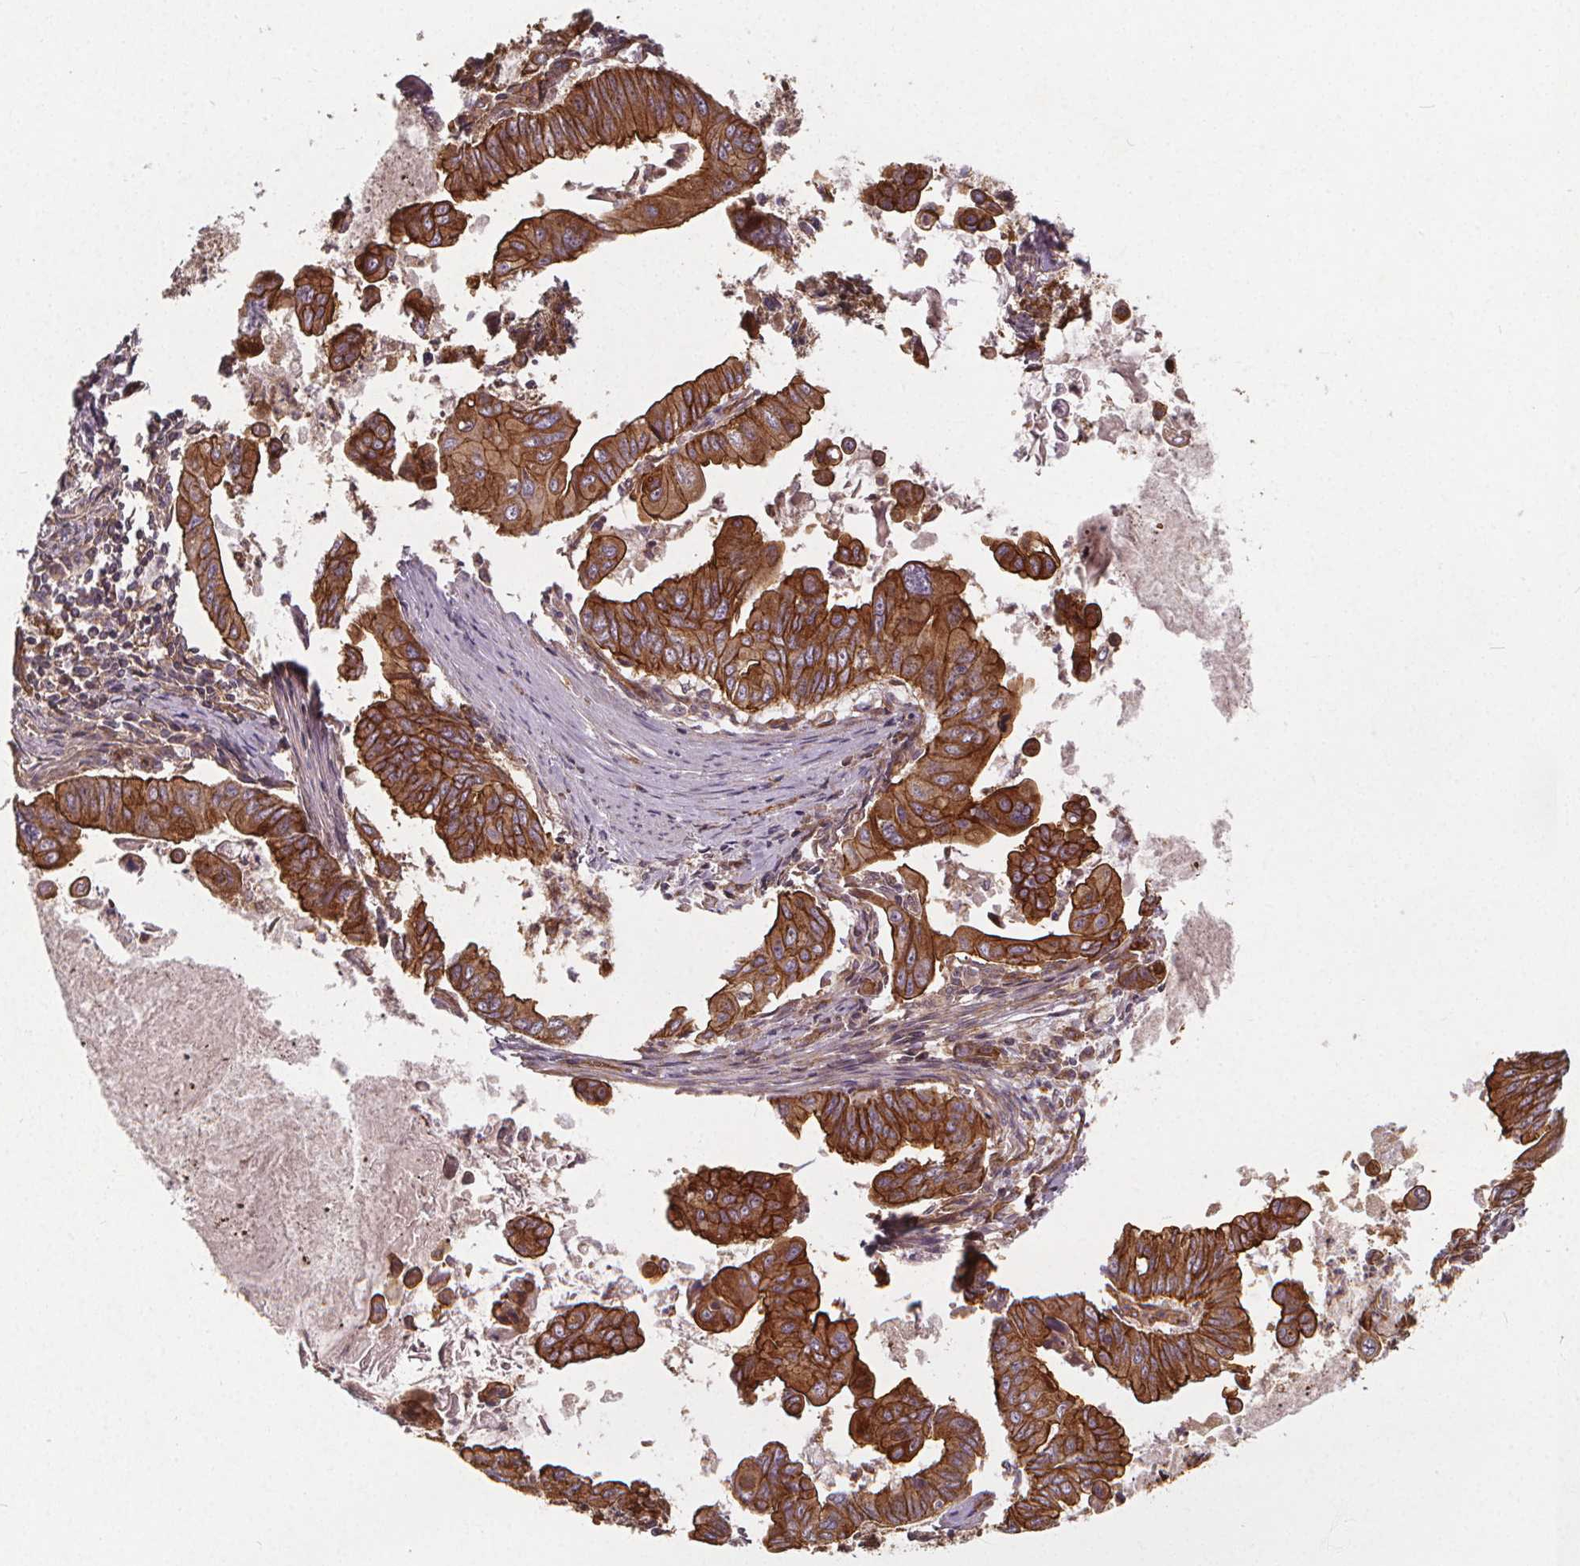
{"staining": {"intensity": "strong", "quantity": ">75%", "location": "cytoplasmic/membranous"}, "tissue": "stomach cancer", "cell_type": "Tumor cells", "image_type": "cancer", "snomed": [{"axis": "morphology", "description": "Adenocarcinoma, NOS"}, {"axis": "topography", "description": "Stomach, upper"}], "caption": "Immunohistochemical staining of human stomach cancer (adenocarcinoma) displays high levels of strong cytoplasmic/membranous staining in about >75% of tumor cells. (DAB IHC with brightfield microscopy, high magnification).", "gene": "CLINT1", "patient": {"sex": "male", "age": 80}}